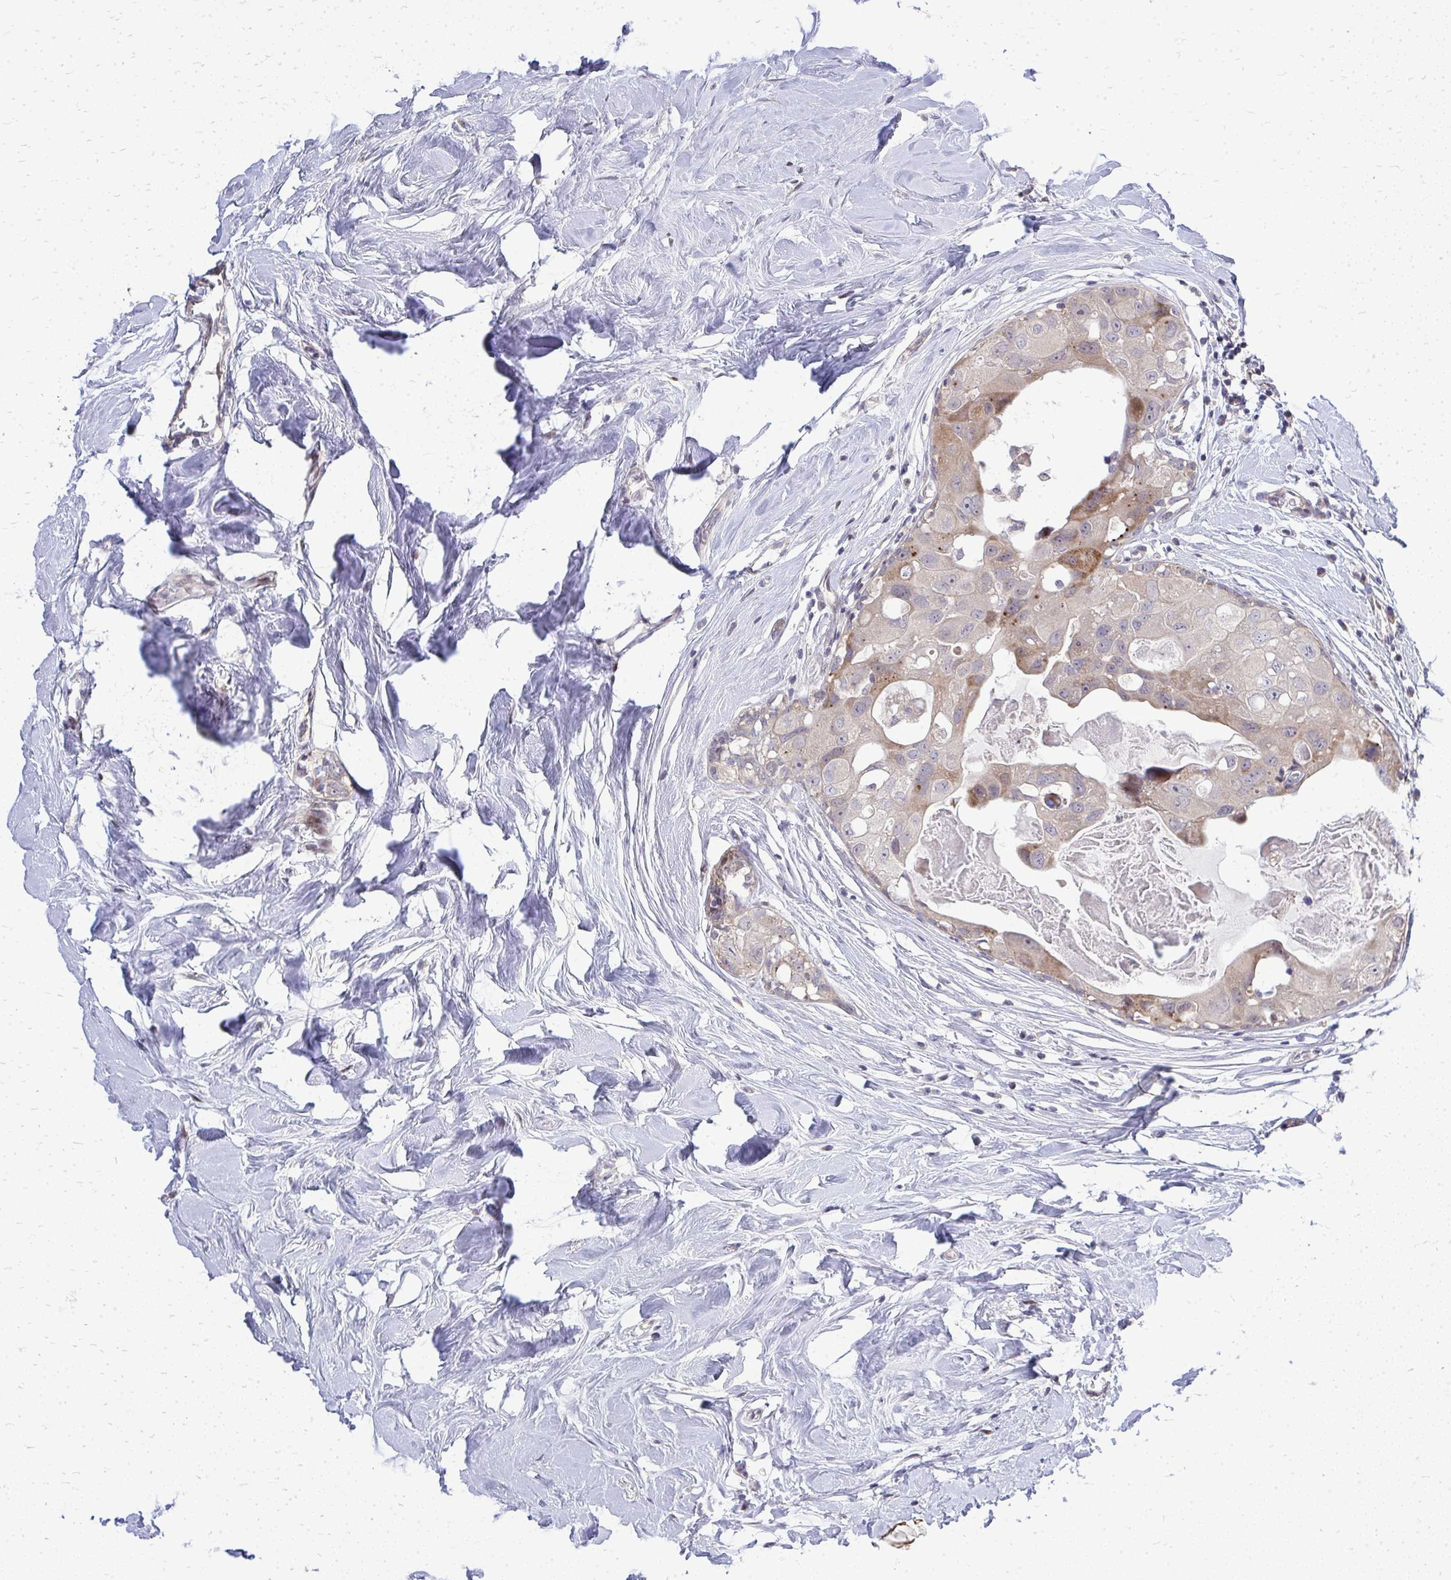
{"staining": {"intensity": "moderate", "quantity": "<25%", "location": "cytoplasmic/membranous"}, "tissue": "breast cancer", "cell_type": "Tumor cells", "image_type": "cancer", "snomed": [{"axis": "morphology", "description": "Duct carcinoma"}, {"axis": "topography", "description": "Breast"}], "caption": "The histopathology image displays staining of breast cancer, revealing moderate cytoplasmic/membranous protein staining (brown color) within tumor cells.", "gene": "OR8D1", "patient": {"sex": "female", "age": 43}}